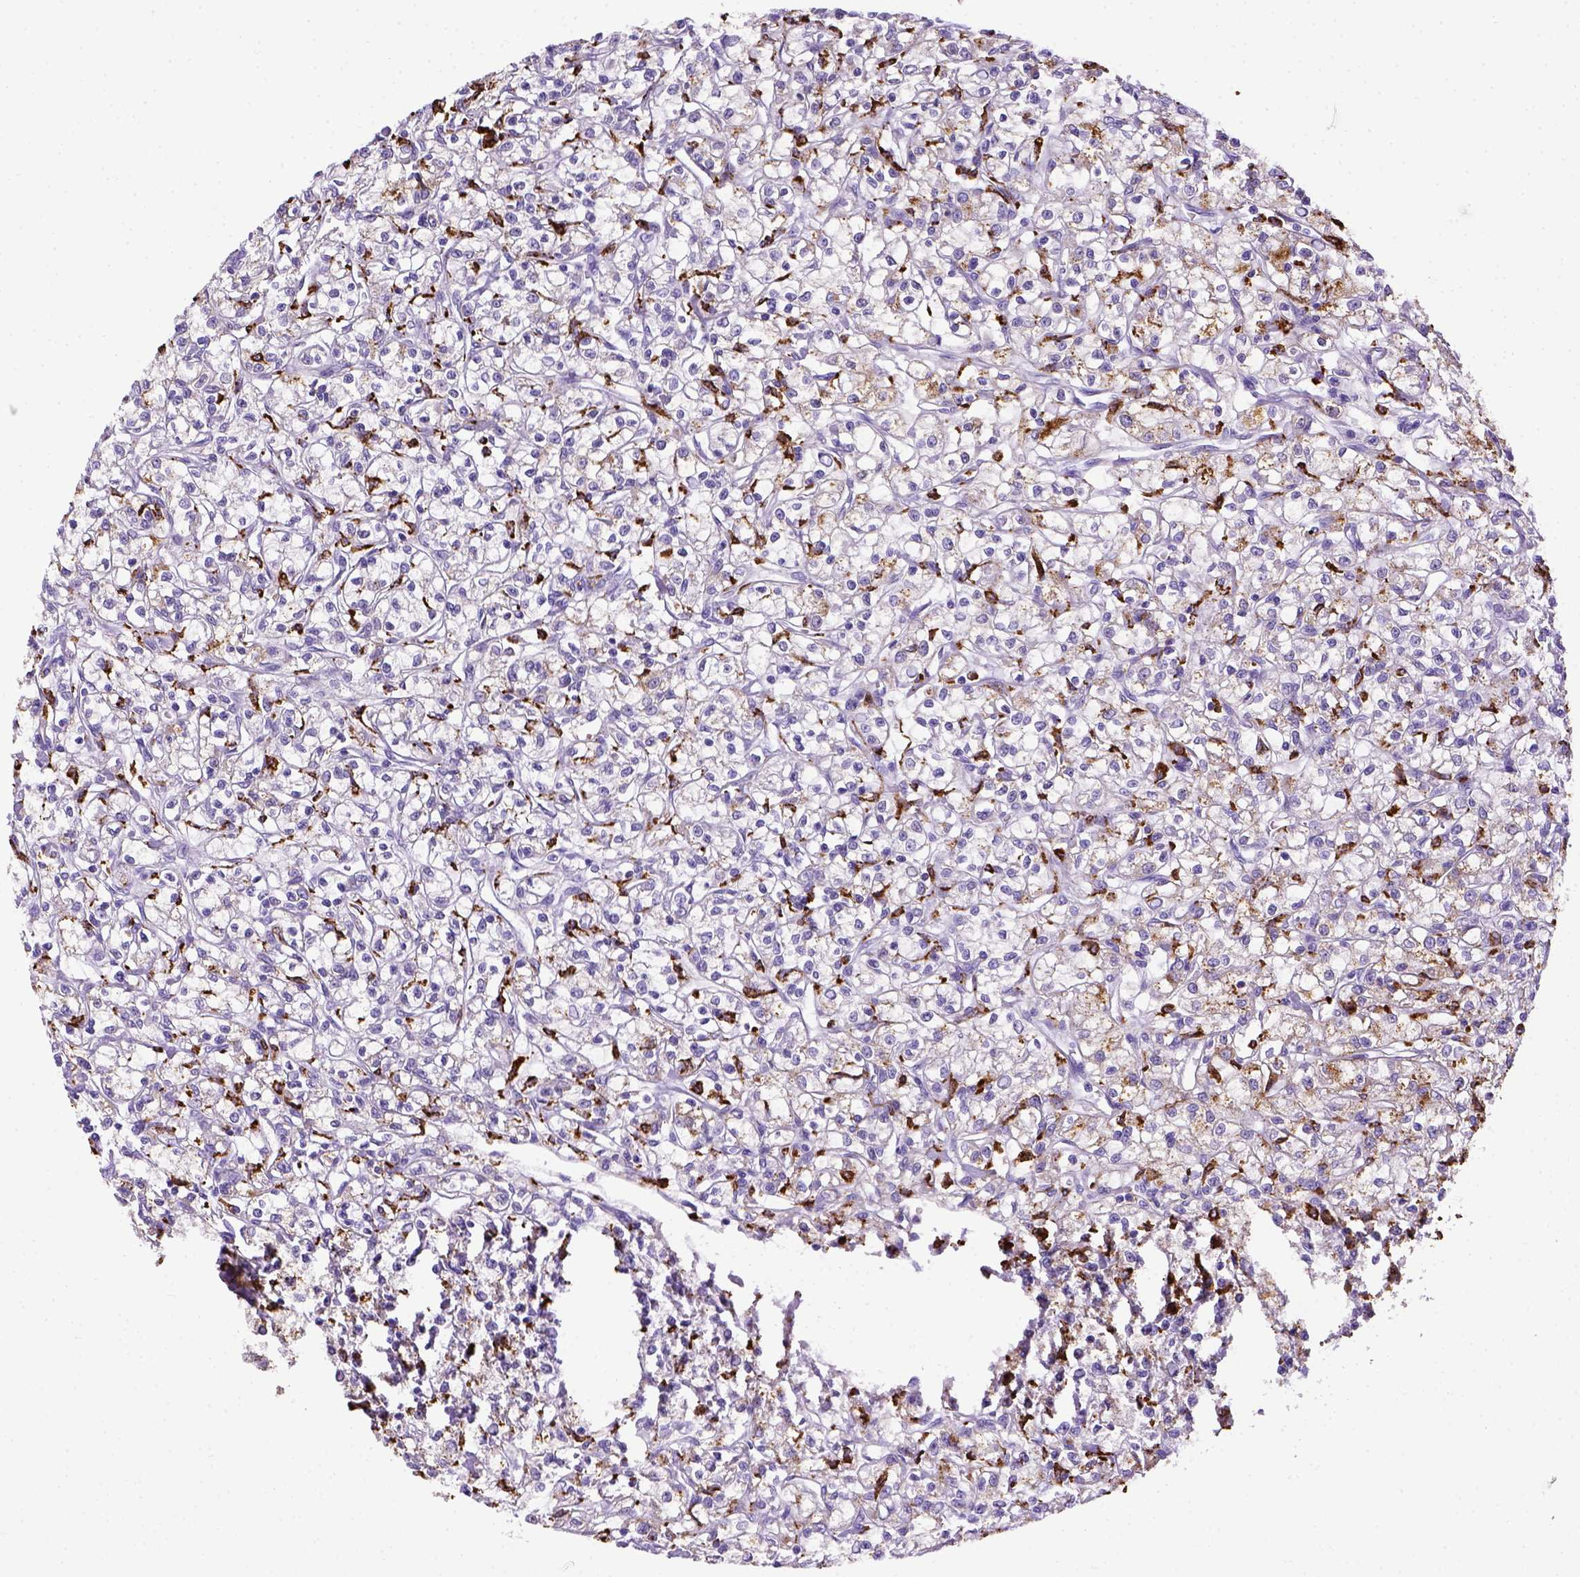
{"staining": {"intensity": "negative", "quantity": "none", "location": "none"}, "tissue": "renal cancer", "cell_type": "Tumor cells", "image_type": "cancer", "snomed": [{"axis": "morphology", "description": "Adenocarcinoma, NOS"}, {"axis": "topography", "description": "Kidney"}], "caption": "Immunohistochemistry (IHC) photomicrograph of human adenocarcinoma (renal) stained for a protein (brown), which displays no positivity in tumor cells.", "gene": "CD68", "patient": {"sex": "female", "age": 59}}